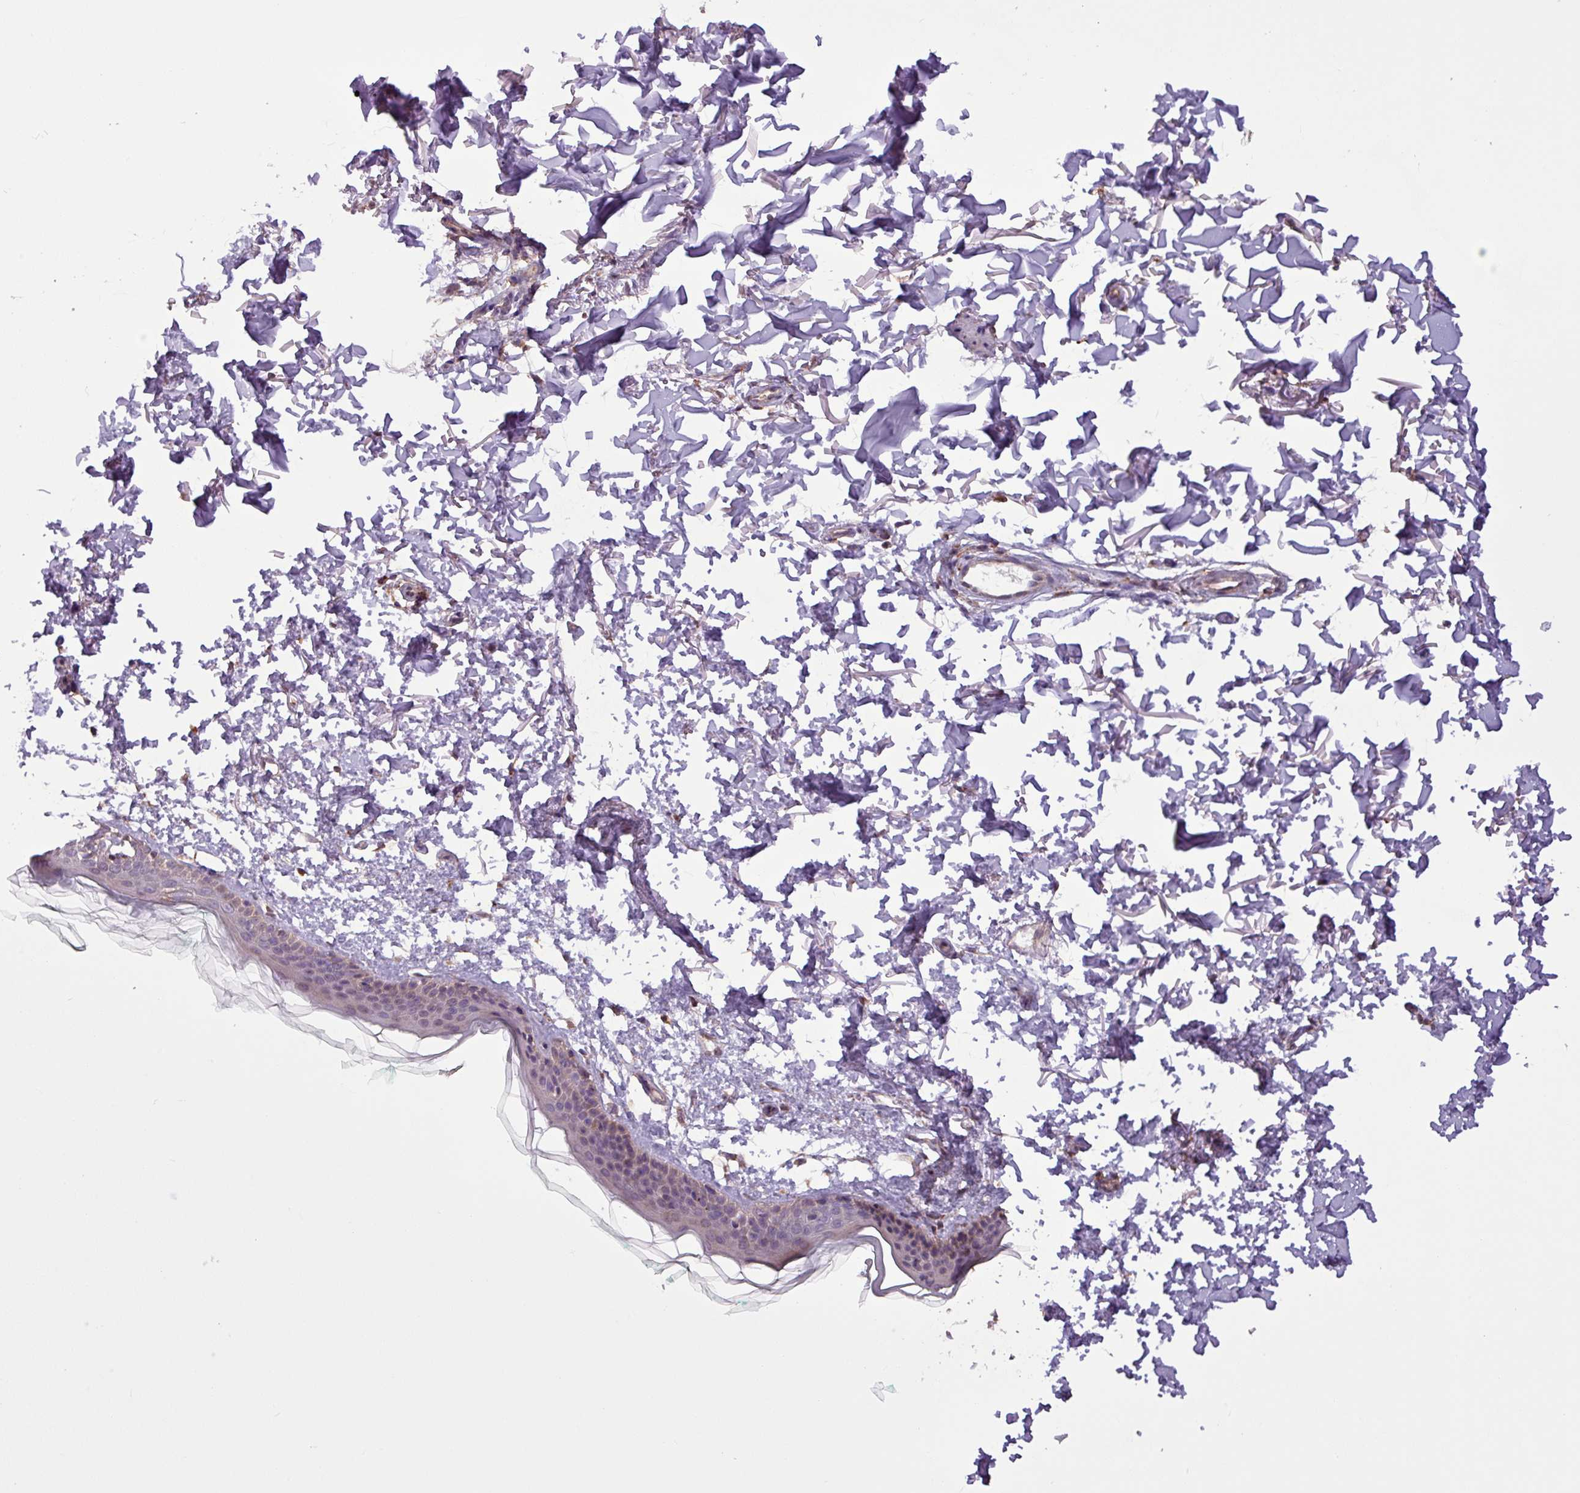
{"staining": {"intensity": "moderate", "quantity": ">75%", "location": "cytoplasmic/membranous"}, "tissue": "skin", "cell_type": "Fibroblasts", "image_type": "normal", "snomed": [{"axis": "morphology", "description": "Normal tissue, NOS"}, {"axis": "topography", "description": "Skin"}], "caption": "Moderate cytoplasmic/membranous protein staining is seen in about >75% of fibroblasts in skin. Using DAB (3,3'-diaminobenzidine) (brown) and hematoxylin (blue) stains, captured at high magnification using brightfield microscopy.", "gene": "MCTP2", "patient": {"sex": "male", "age": 66}}